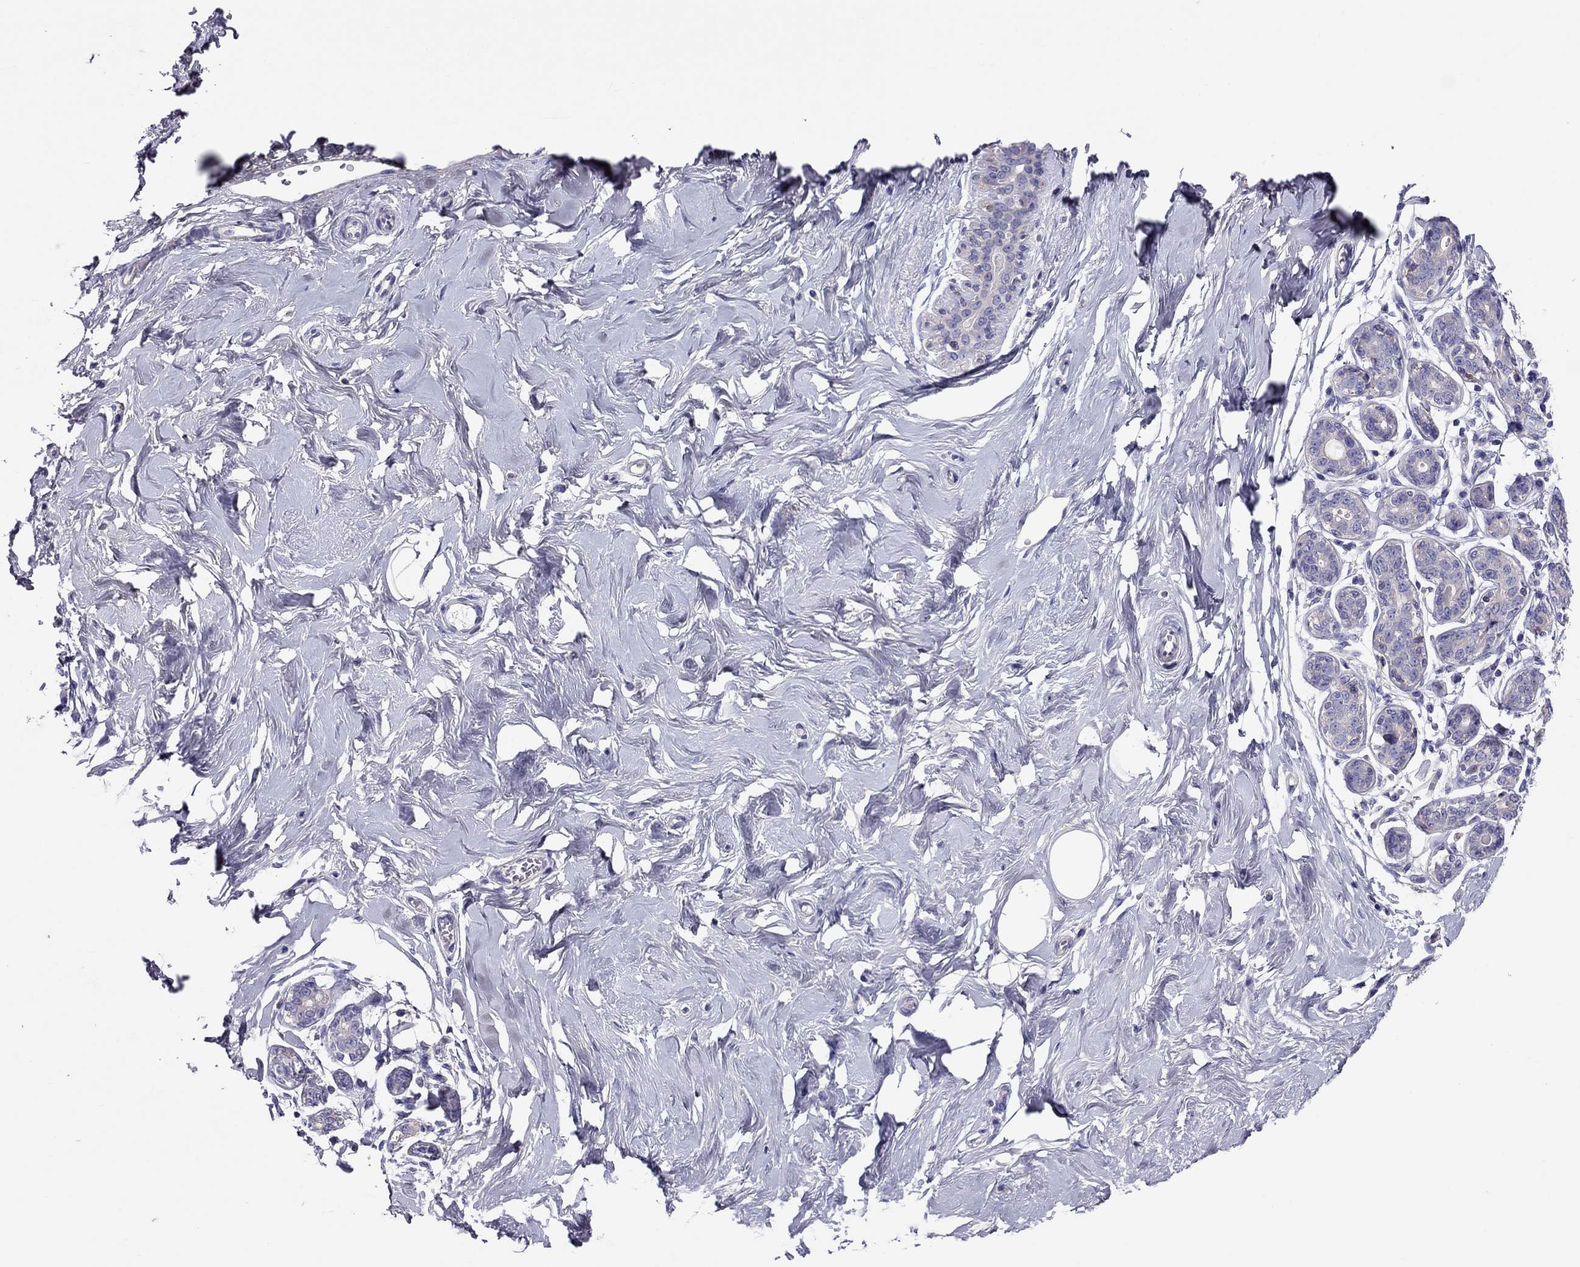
{"staining": {"intensity": "negative", "quantity": "none", "location": "none"}, "tissue": "breast", "cell_type": "Adipocytes", "image_type": "normal", "snomed": [{"axis": "morphology", "description": "Normal tissue, NOS"}, {"axis": "topography", "description": "Skin"}, {"axis": "topography", "description": "Breast"}], "caption": "The micrograph reveals no staining of adipocytes in unremarkable breast. (Brightfield microscopy of DAB IHC at high magnification).", "gene": "TEX22", "patient": {"sex": "female", "age": 43}}